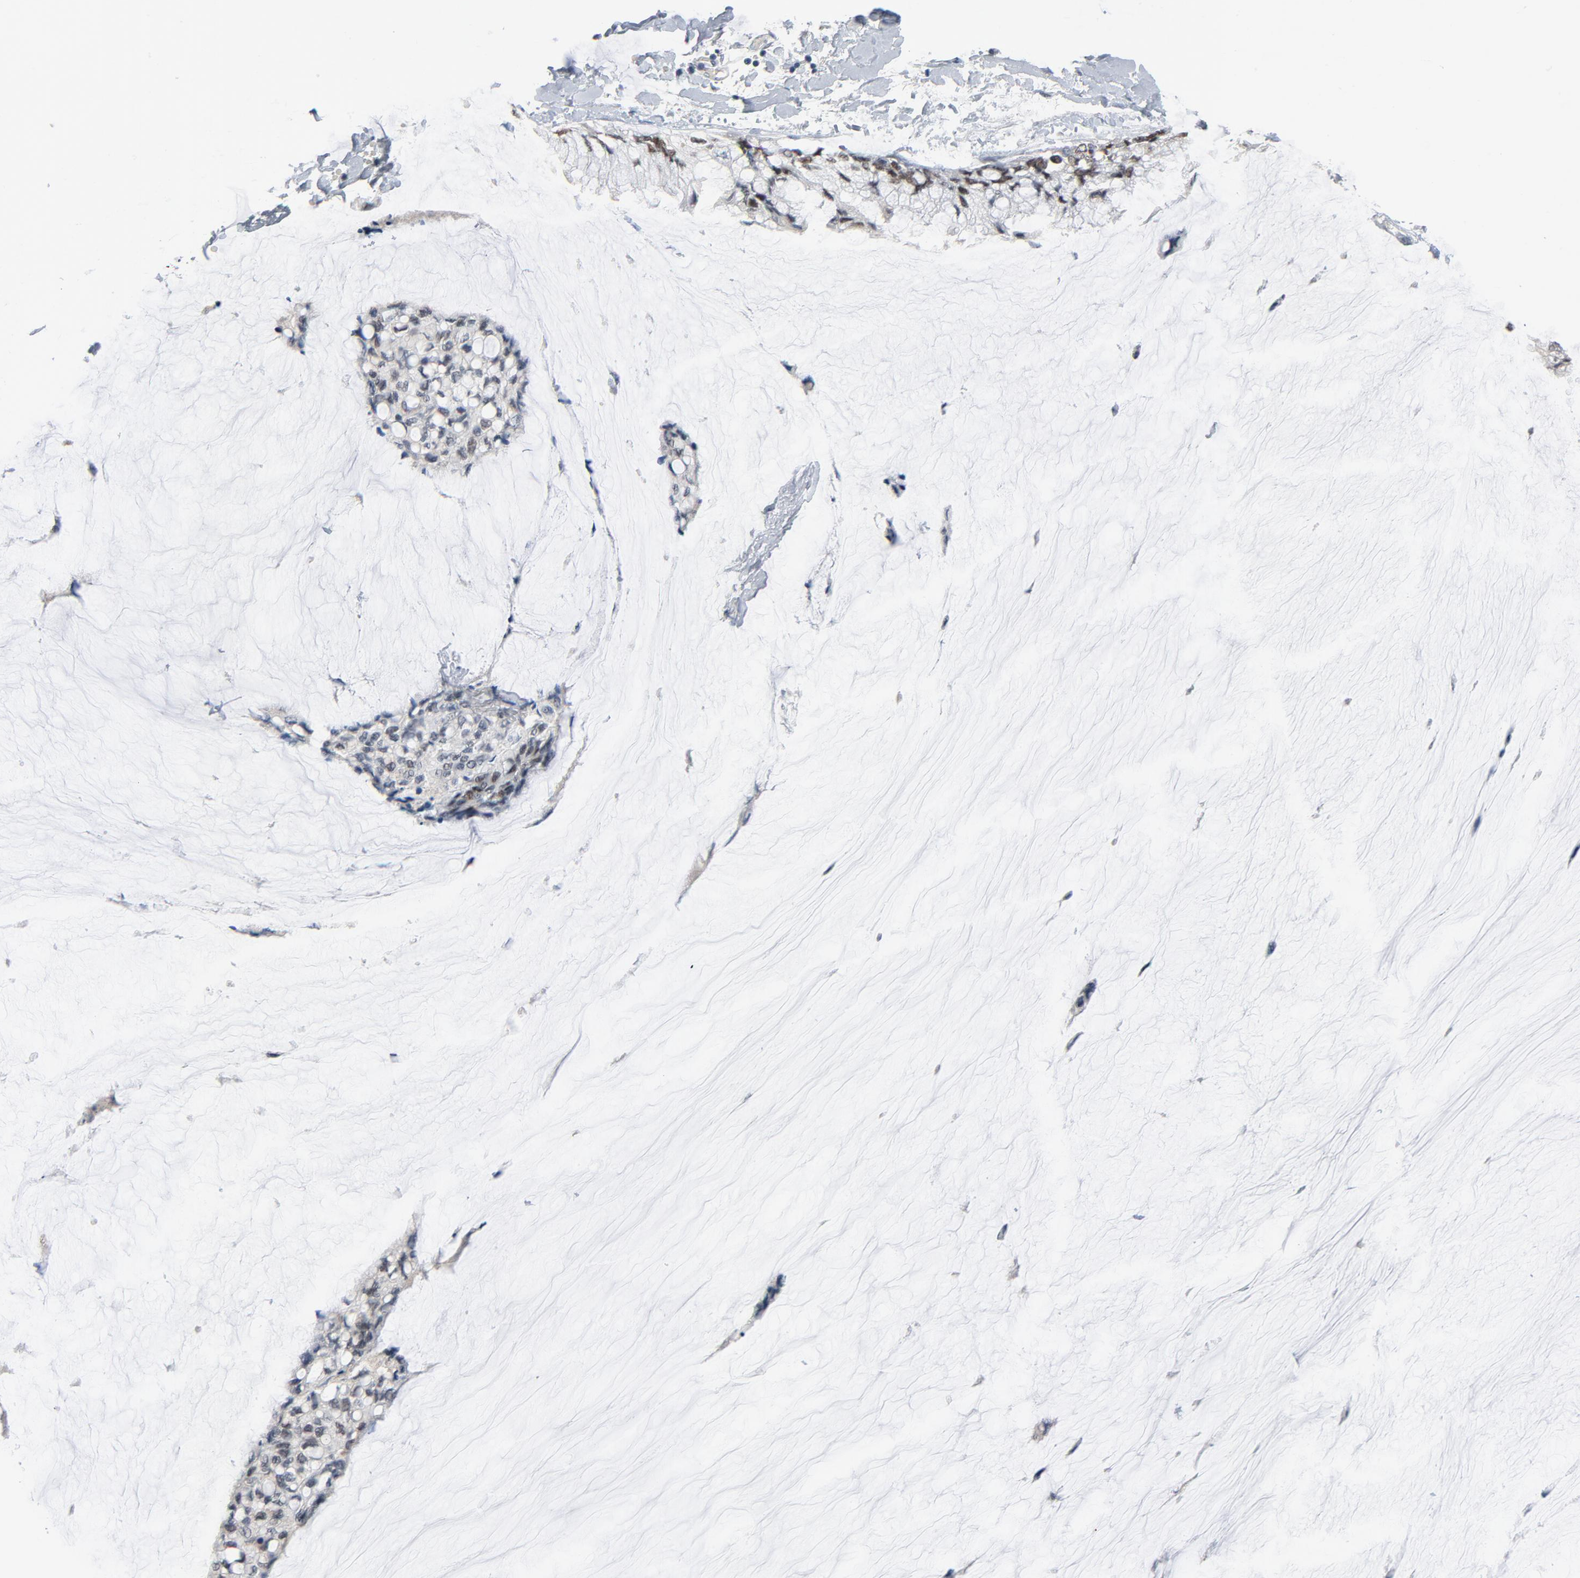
{"staining": {"intensity": "negative", "quantity": "none", "location": "none"}, "tissue": "ovarian cancer", "cell_type": "Tumor cells", "image_type": "cancer", "snomed": [{"axis": "morphology", "description": "Cystadenocarcinoma, mucinous, NOS"}, {"axis": "topography", "description": "Ovary"}], "caption": "Protein analysis of ovarian mucinous cystadenocarcinoma reveals no significant positivity in tumor cells.", "gene": "FOXP1", "patient": {"sex": "female", "age": 39}}